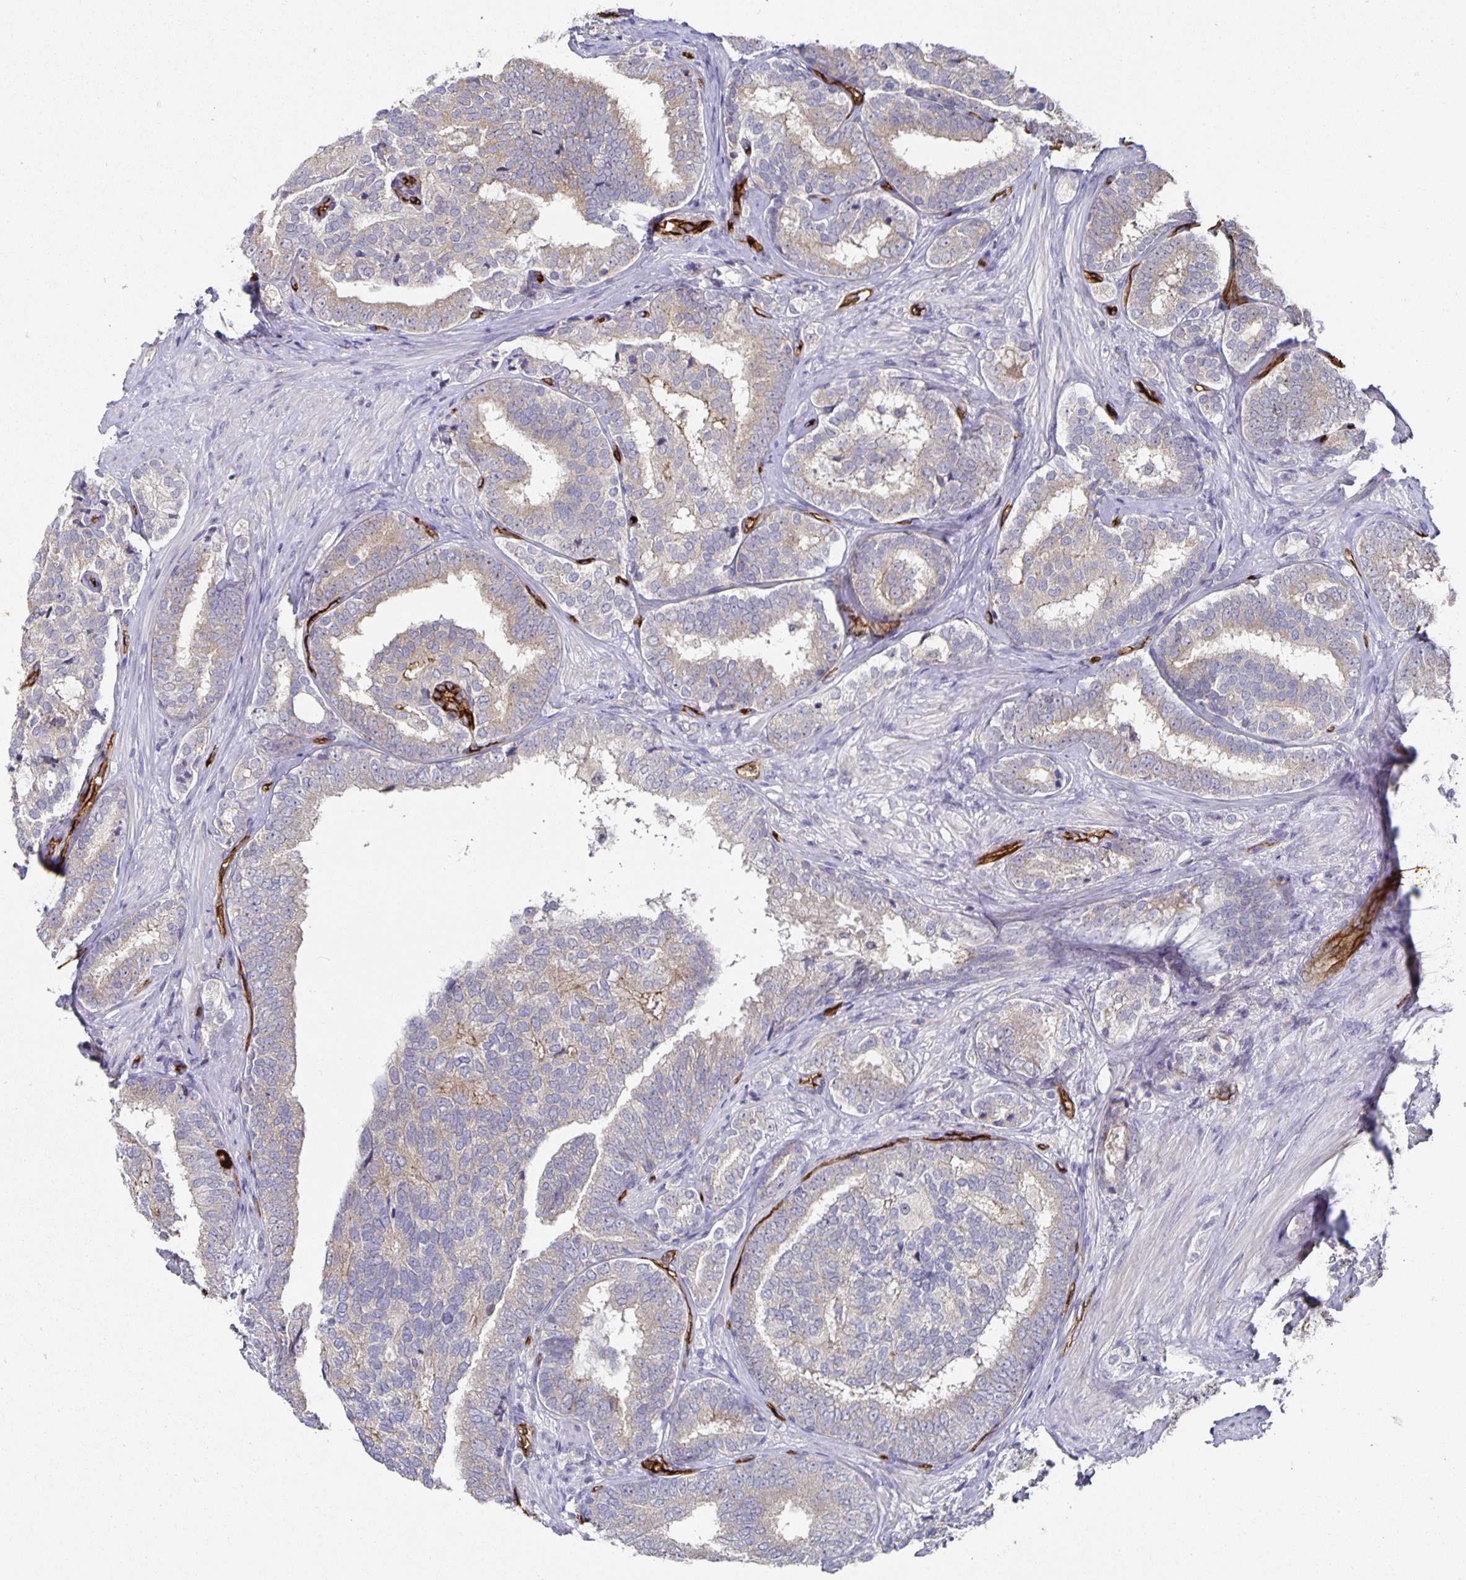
{"staining": {"intensity": "weak", "quantity": "<25%", "location": "cytoplasmic/membranous"}, "tissue": "prostate cancer", "cell_type": "Tumor cells", "image_type": "cancer", "snomed": [{"axis": "morphology", "description": "Adenocarcinoma, High grade"}, {"axis": "topography", "description": "Prostate"}], "caption": "IHC photomicrograph of human adenocarcinoma (high-grade) (prostate) stained for a protein (brown), which demonstrates no positivity in tumor cells.", "gene": "PODXL", "patient": {"sex": "male", "age": 72}}